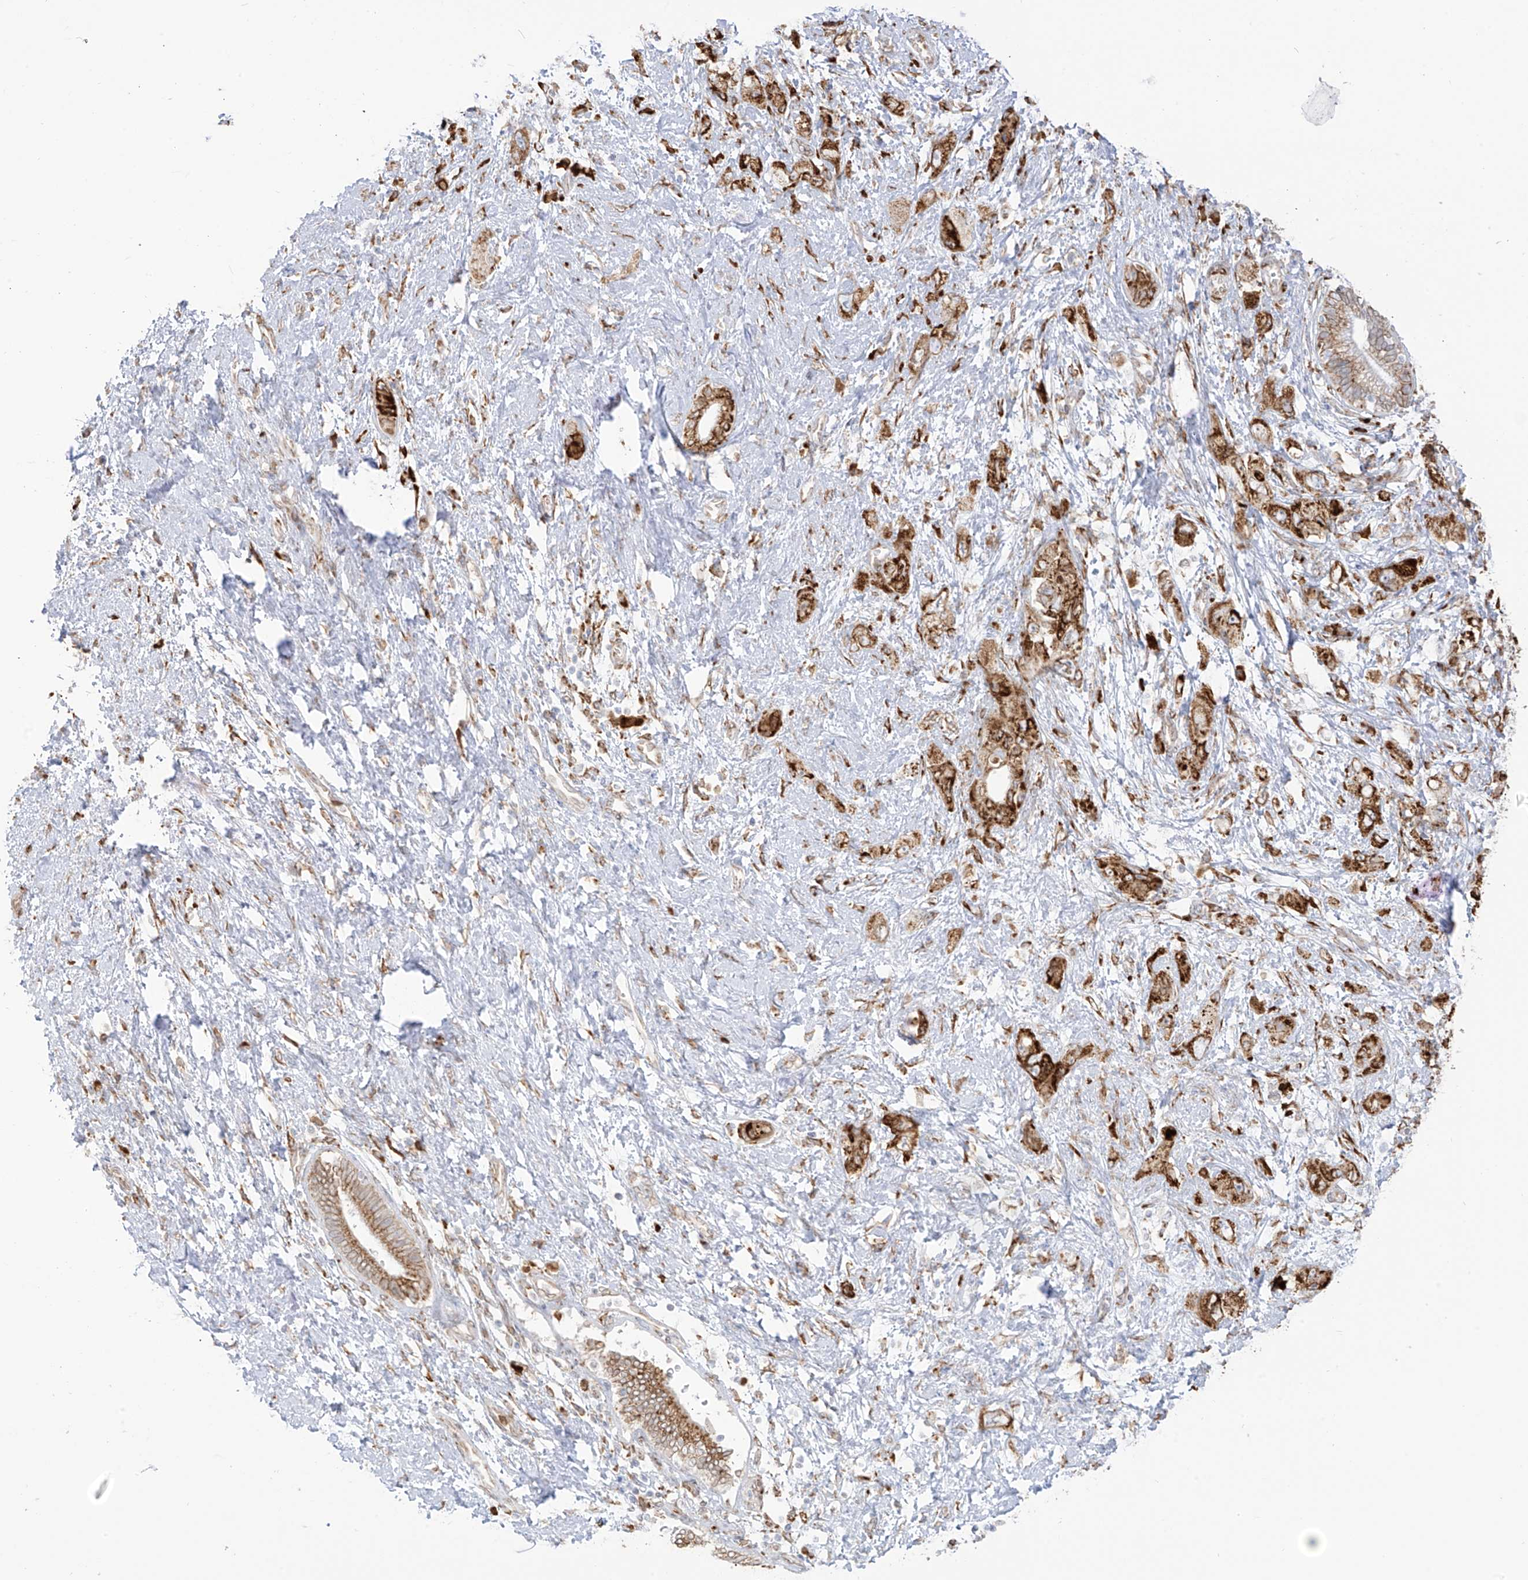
{"staining": {"intensity": "strong", "quantity": ">75%", "location": "cytoplasmic/membranous"}, "tissue": "pancreatic cancer", "cell_type": "Tumor cells", "image_type": "cancer", "snomed": [{"axis": "morphology", "description": "Adenocarcinoma, NOS"}, {"axis": "topography", "description": "Pancreas"}], "caption": "Pancreatic cancer tissue reveals strong cytoplasmic/membranous positivity in approximately >75% of tumor cells (brown staining indicates protein expression, while blue staining denotes nuclei).", "gene": "LRRC59", "patient": {"sex": "female", "age": 73}}